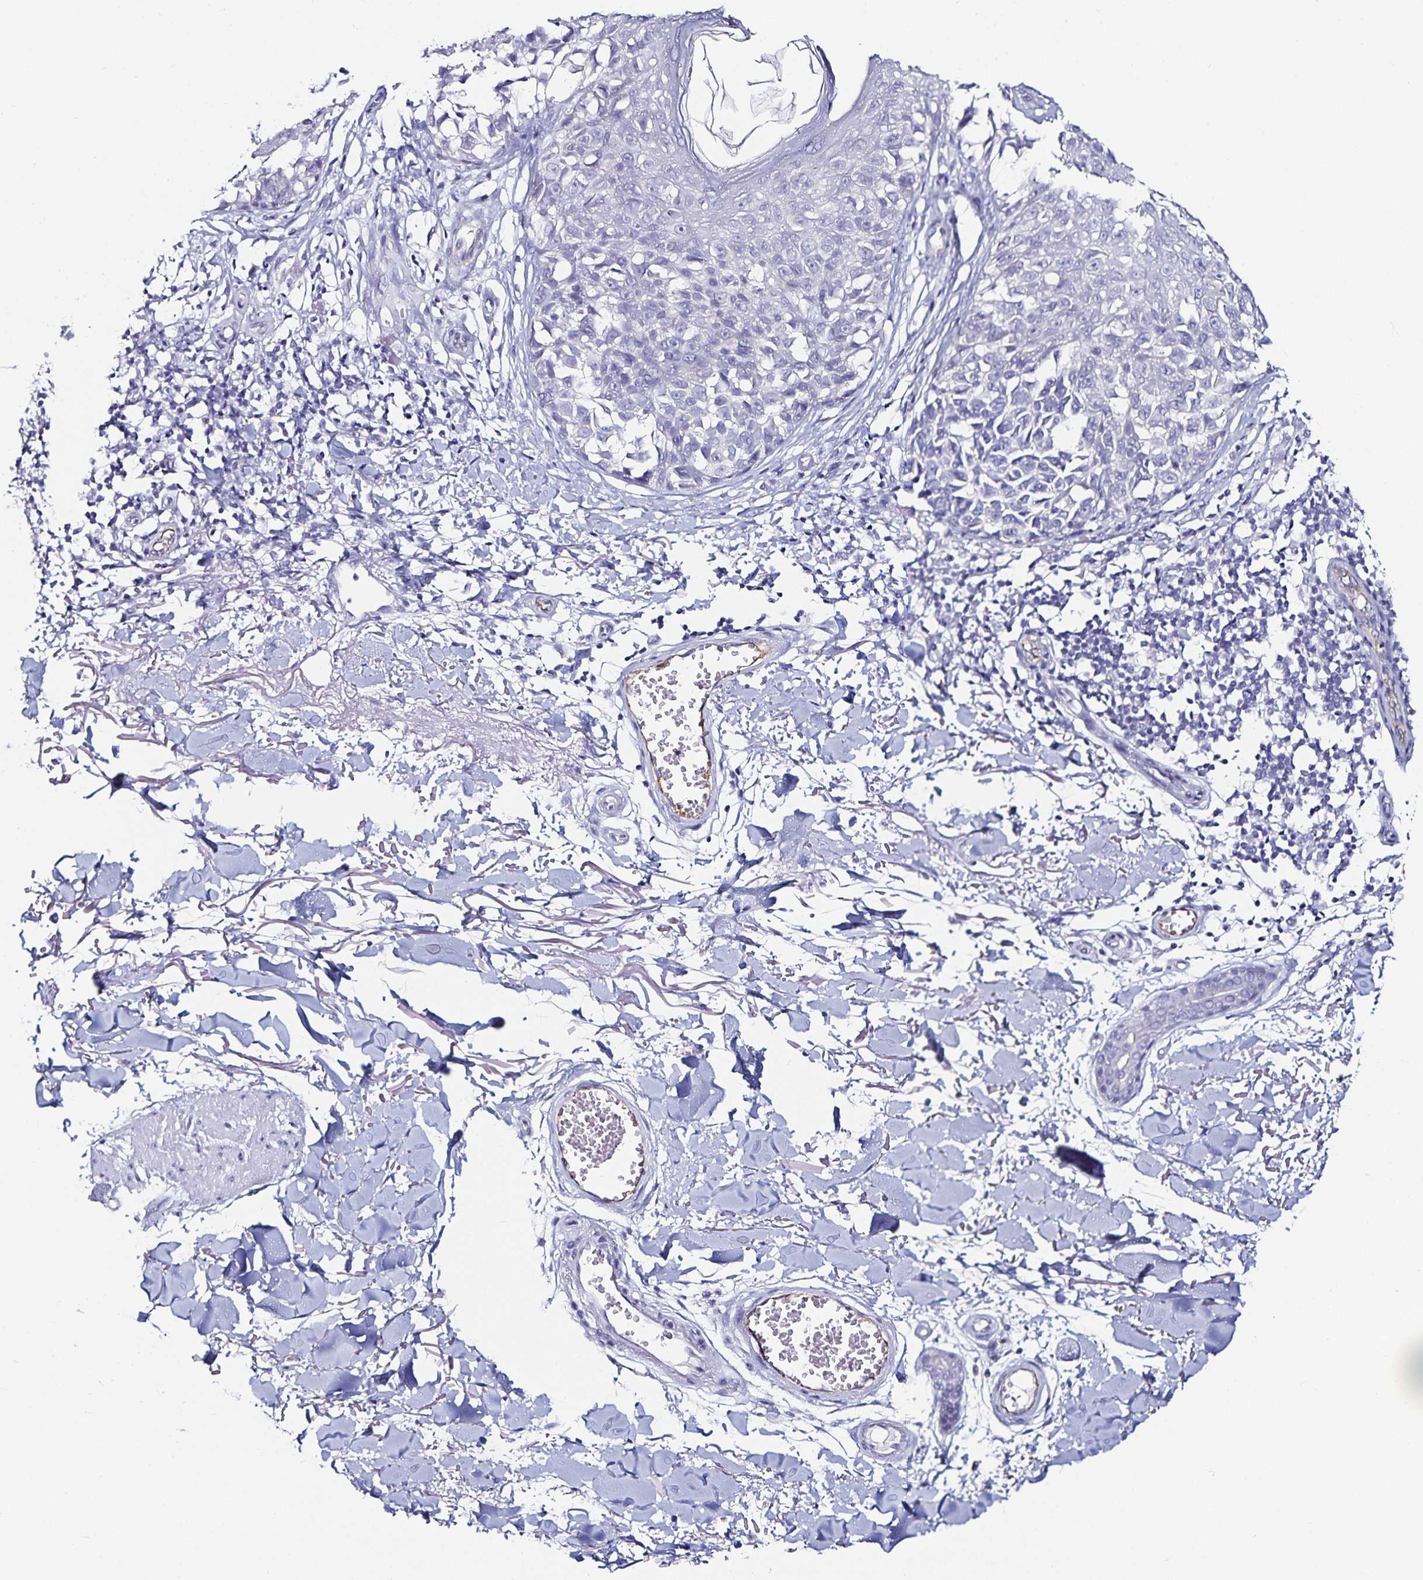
{"staining": {"intensity": "negative", "quantity": "none", "location": "none"}, "tissue": "melanoma", "cell_type": "Tumor cells", "image_type": "cancer", "snomed": [{"axis": "morphology", "description": "Malignant melanoma, NOS"}, {"axis": "topography", "description": "Skin"}], "caption": "Human melanoma stained for a protein using immunohistochemistry (IHC) shows no staining in tumor cells.", "gene": "TSPAN7", "patient": {"sex": "male", "age": 73}}